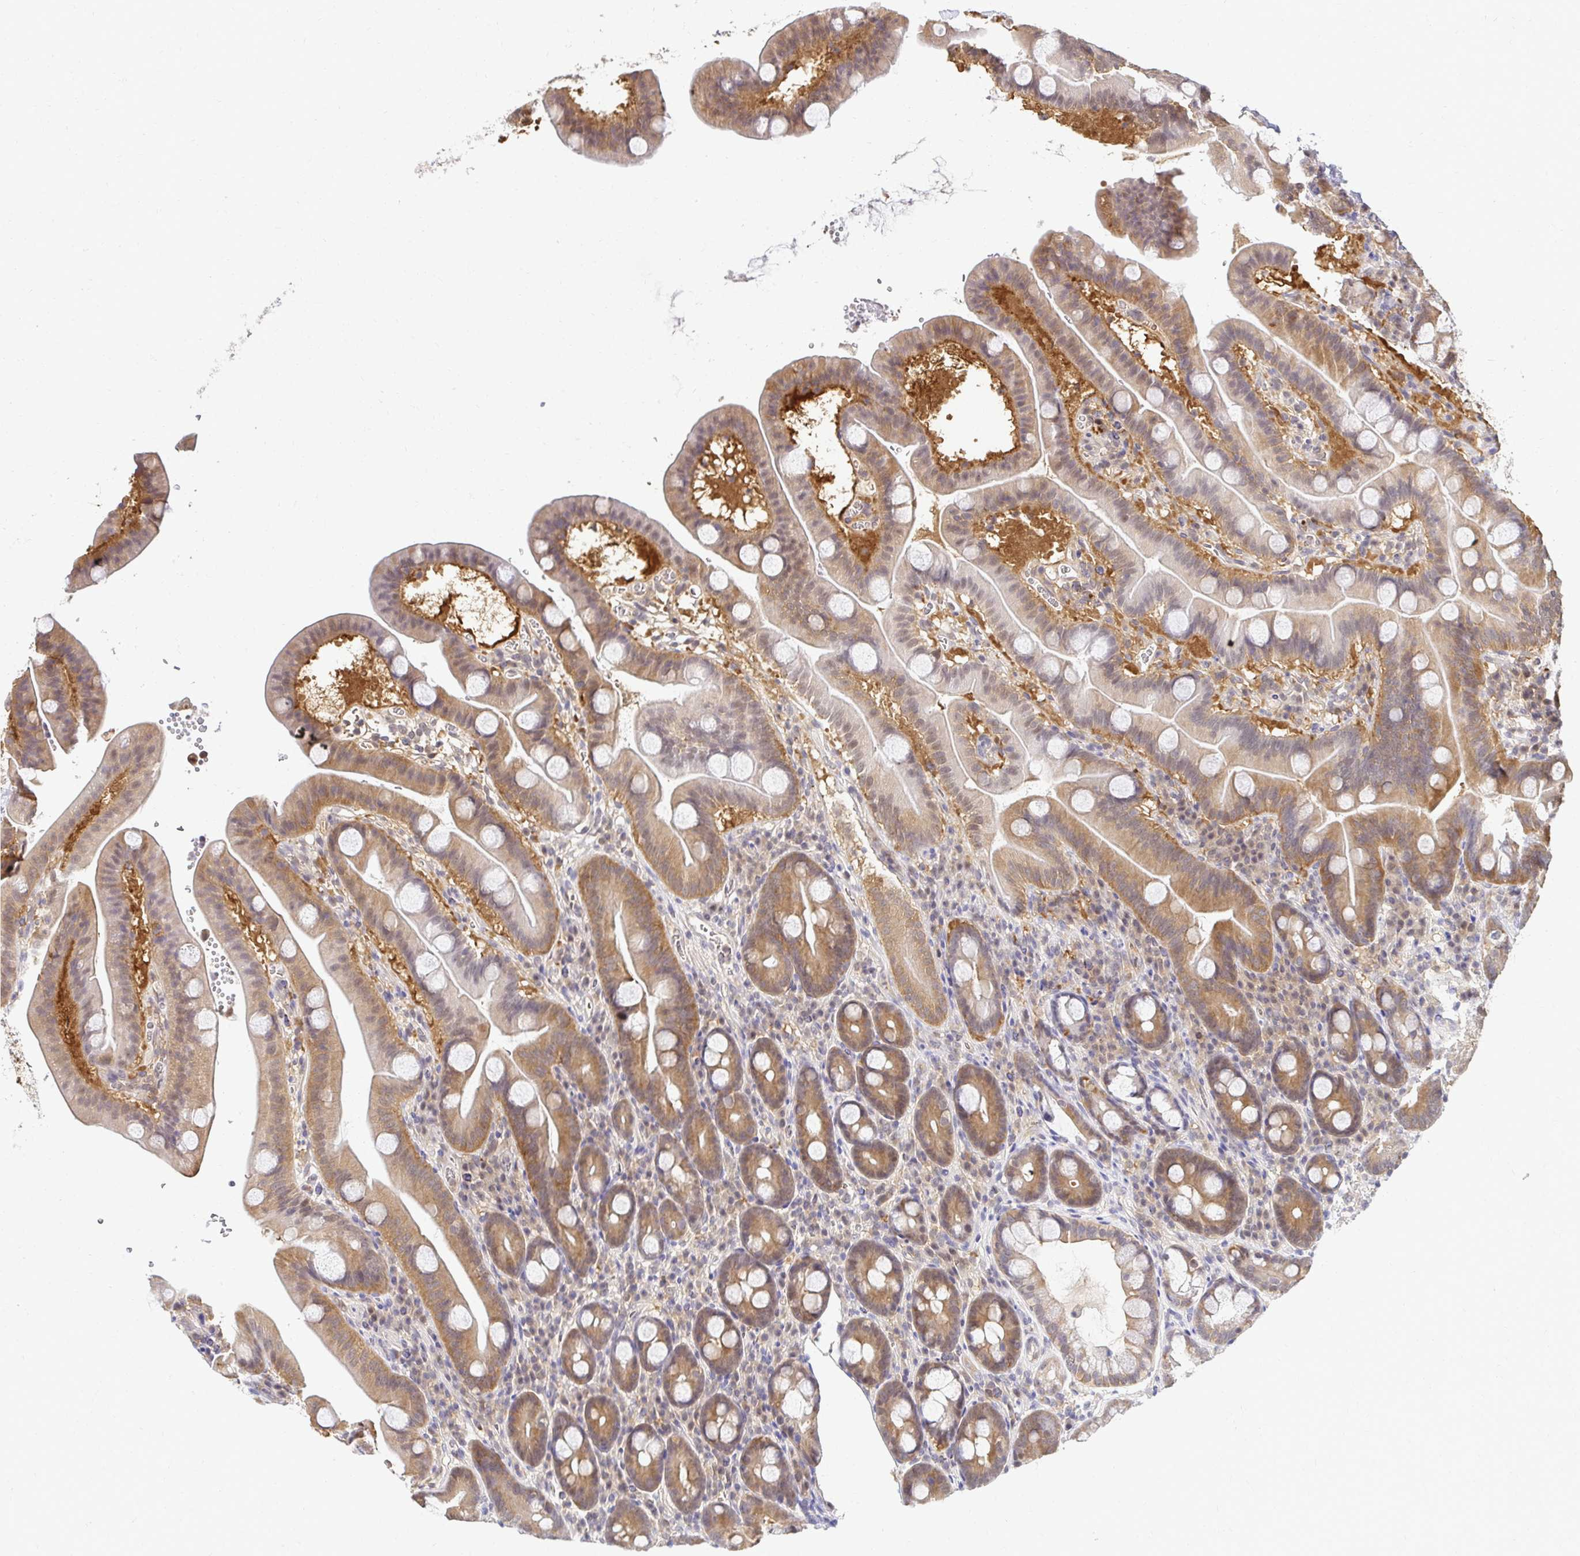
{"staining": {"intensity": "moderate", "quantity": ">75%", "location": "cytoplasmic/membranous,nuclear"}, "tissue": "duodenum", "cell_type": "Glandular cells", "image_type": "normal", "snomed": [{"axis": "morphology", "description": "Normal tissue, NOS"}, {"axis": "topography", "description": "Duodenum"}], "caption": "Moderate cytoplasmic/membranous,nuclear positivity for a protein is appreciated in approximately >75% of glandular cells of unremarkable duodenum using IHC.", "gene": "PSMA4", "patient": {"sex": "male", "age": 59}}